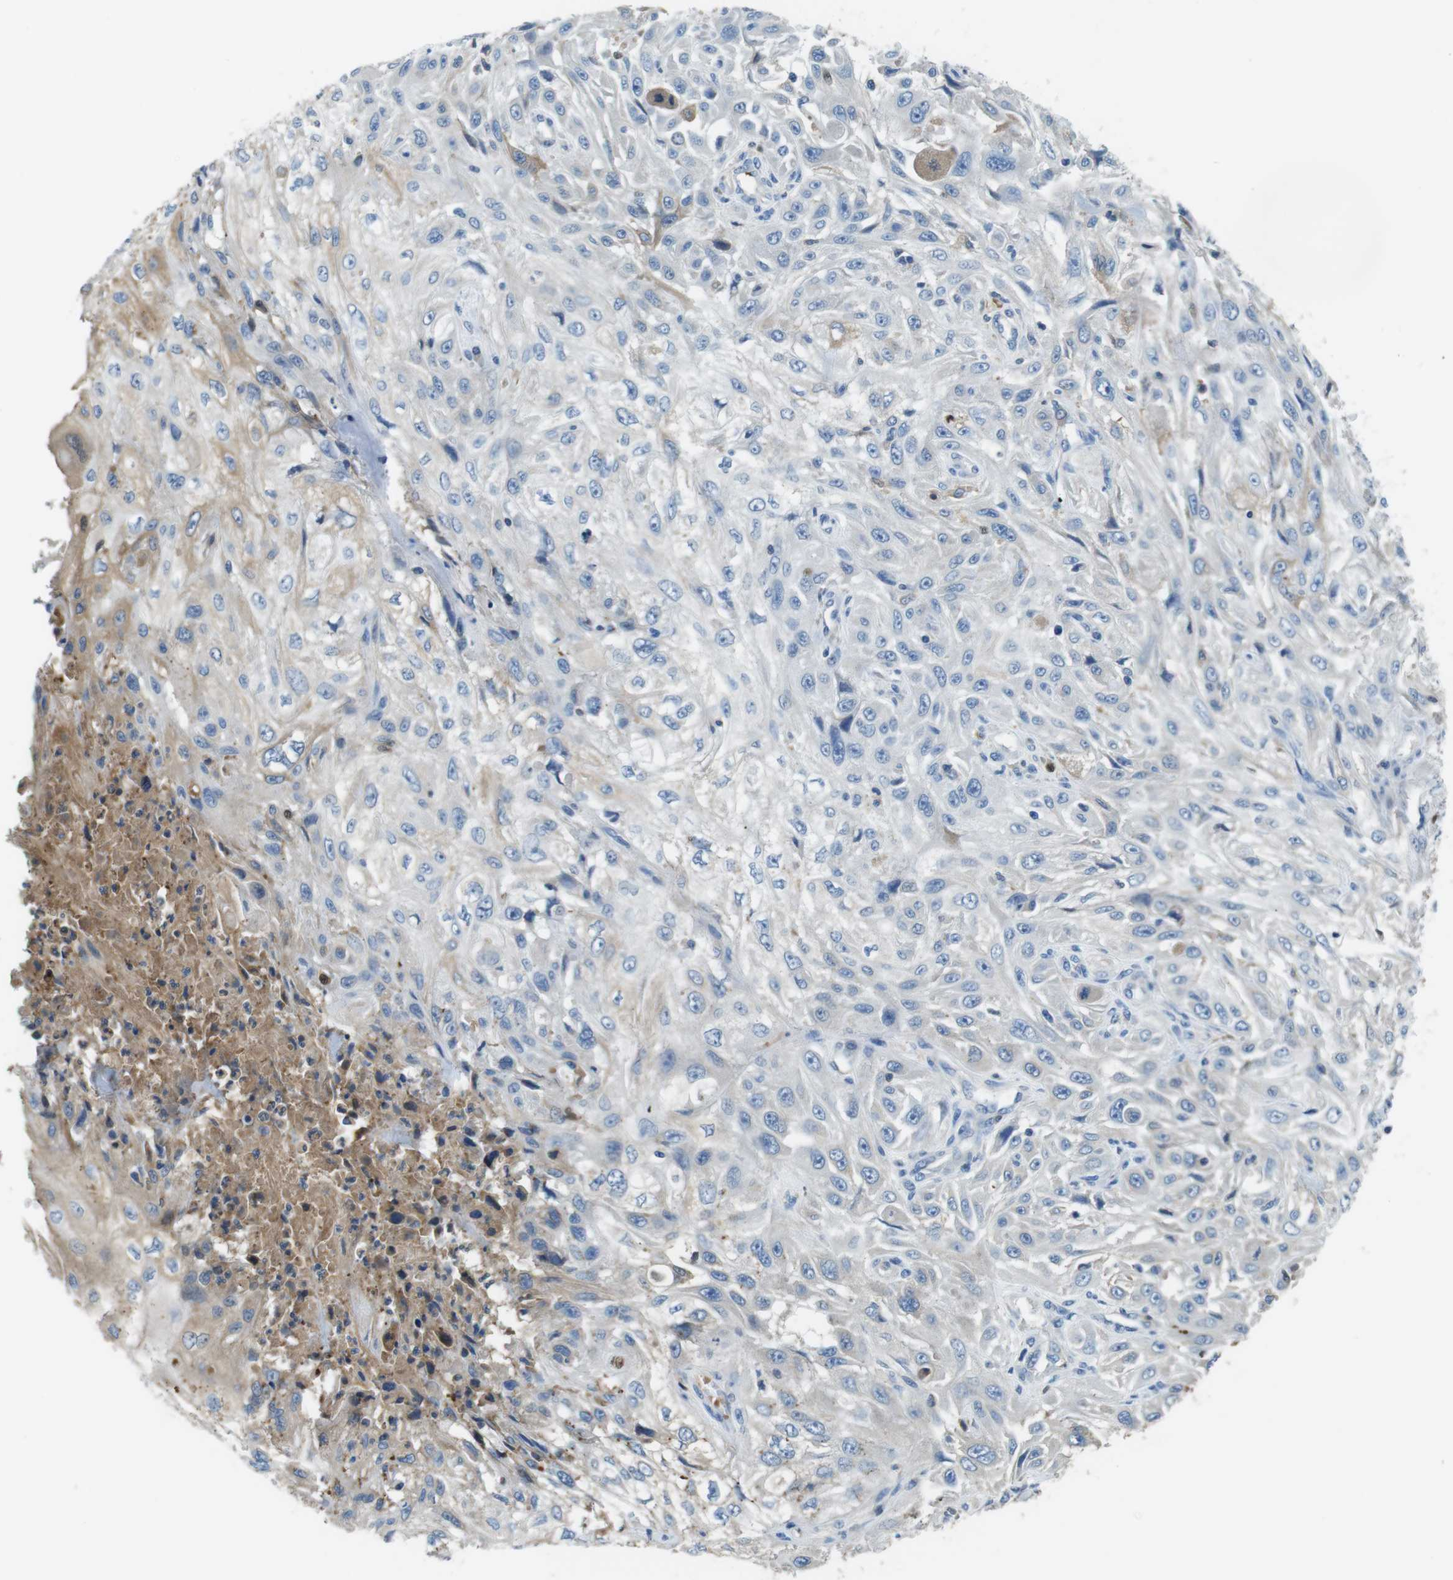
{"staining": {"intensity": "negative", "quantity": "none", "location": "none"}, "tissue": "skin cancer", "cell_type": "Tumor cells", "image_type": "cancer", "snomed": [{"axis": "morphology", "description": "Squamous cell carcinoma, NOS"}, {"axis": "topography", "description": "Skin"}], "caption": "IHC of skin squamous cell carcinoma shows no expression in tumor cells.", "gene": "TMPRSS15", "patient": {"sex": "male", "age": 75}}